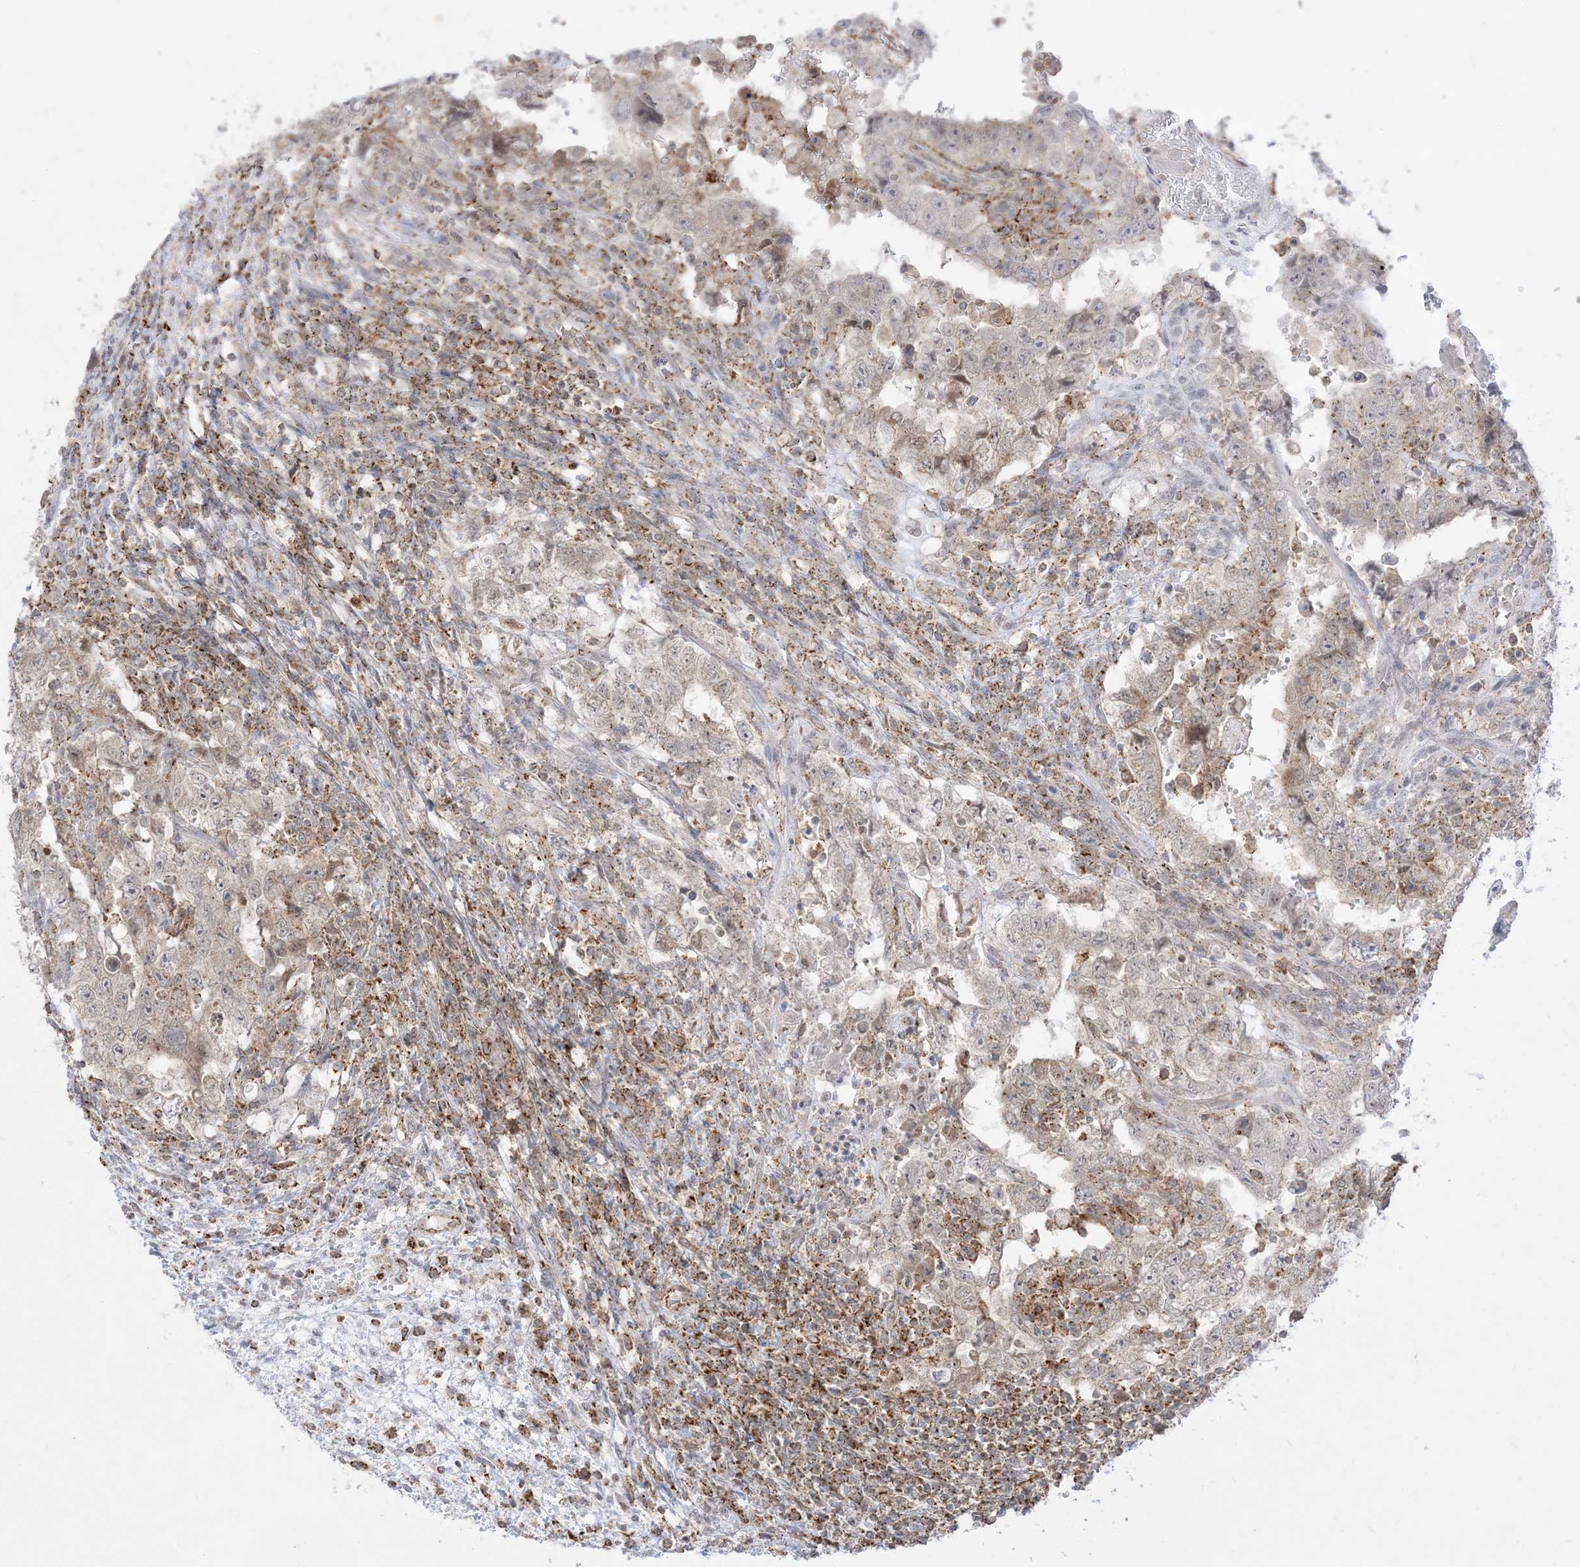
{"staining": {"intensity": "weak", "quantity": "<25%", "location": "cytoplasmic/membranous"}, "tissue": "testis cancer", "cell_type": "Tumor cells", "image_type": "cancer", "snomed": [{"axis": "morphology", "description": "Carcinoma, Embryonal, NOS"}, {"axis": "topography", "description": "Testis"}], "caption": "An immunohistochemistry image of testis cancer is shown. There is no staining in tumor cells of testis cancer.", "gene": "KANSL3", "patient": {"sex": "male", "age": 26}}